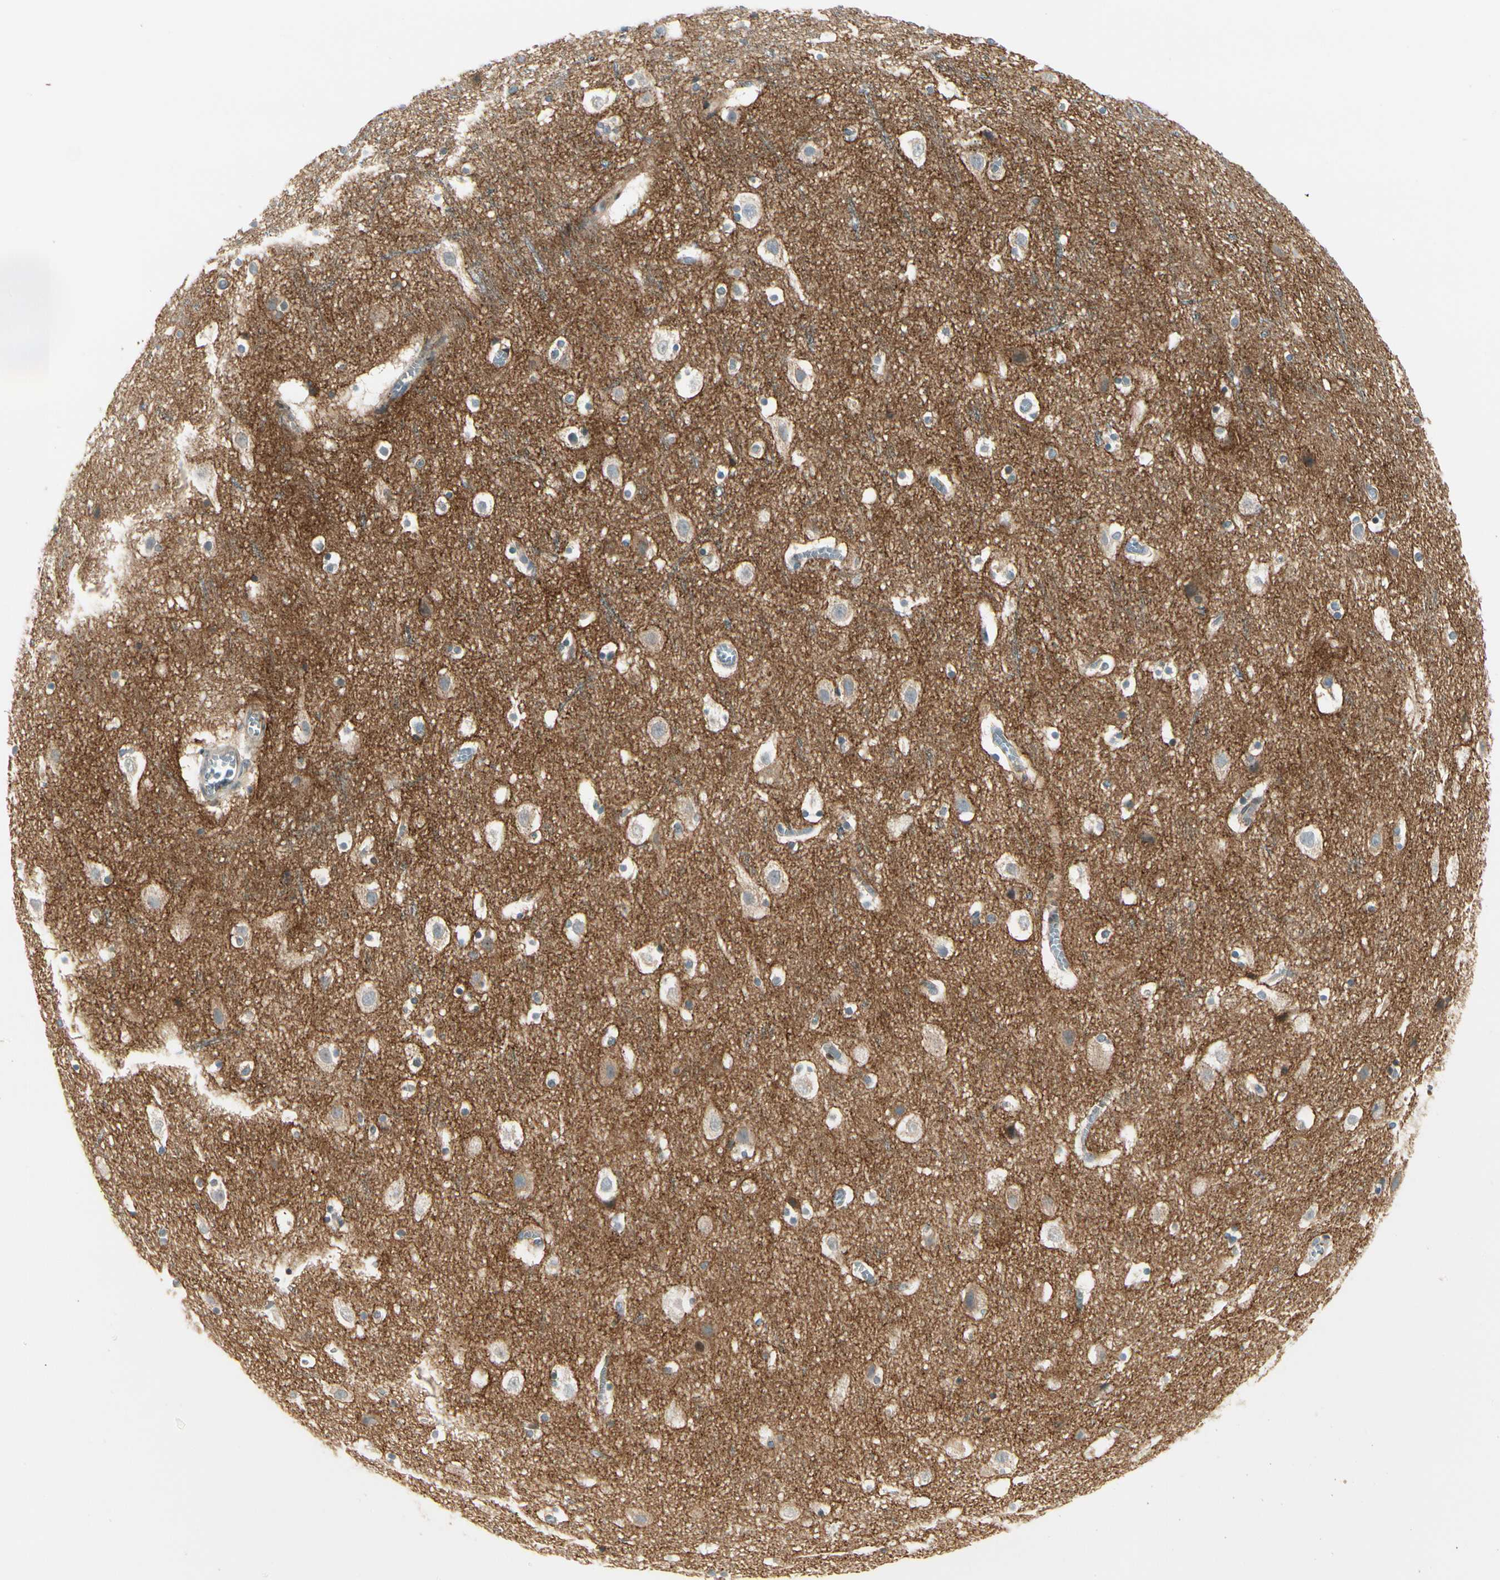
{"staining": {"intensity": "weak", "quantity": ">75%", "location": "cytoplasmic/membranous"}, "tissue": "cerebral cortex", "cell_type": "Endothelial cells", "image_type": "normal", "snomed": [{"axis": "morphology", "description": "Normal tissue, NOS"}, {"axis": "topography", "description": "Cerebral cortex"}], "caption": "Weak cytoplasmic/membranous protein staining is present in approximately >75% of endothelial cells in cerebral cortex.", "gene": "MANSC1", "patient": {"sex": "male", "age": 45}}